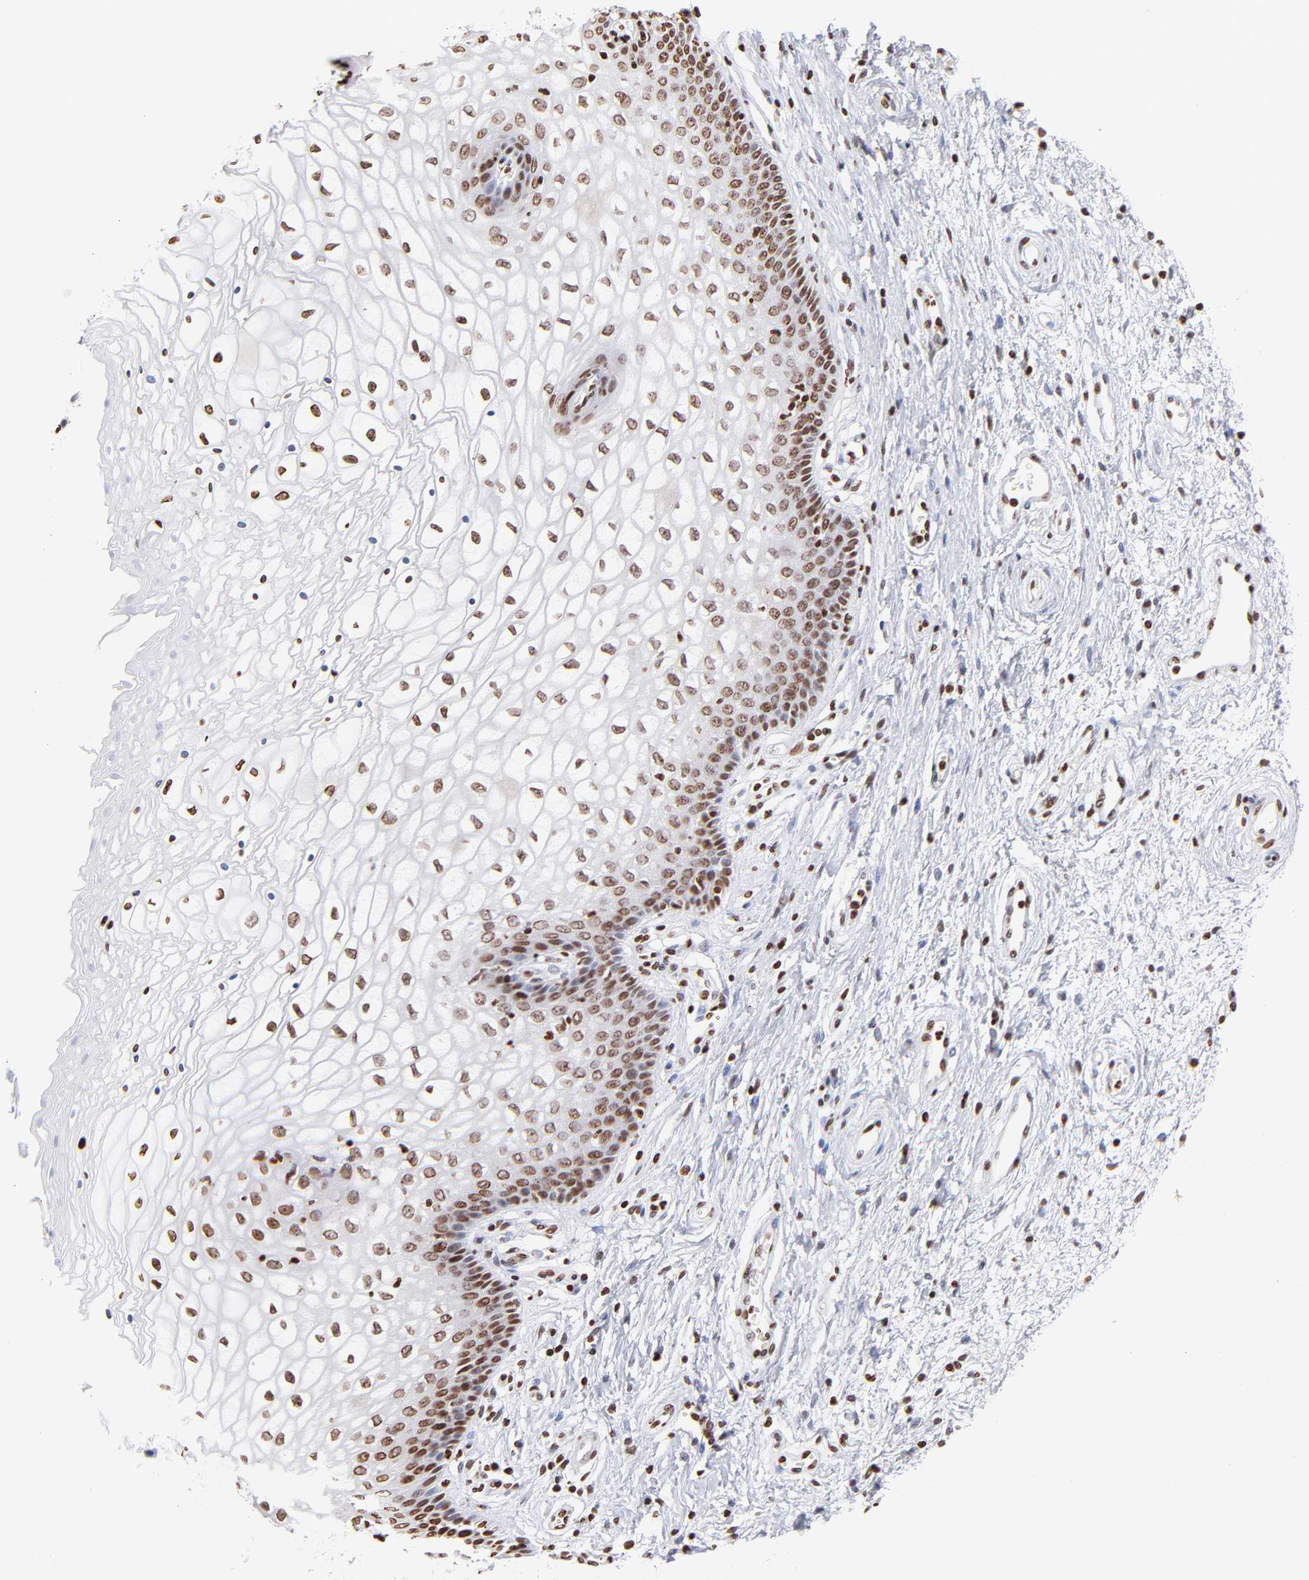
{"staining": {"intensity": "moderate", "quantity": ">75%", "location": "nuclear"}, "tissue": "vagina", "cell_type": "Squamous epithelial cells", "image_type": "normal", "snomed": [{"axis": "morphology", "description": "Normal tissue, NOS"}, {"axis": "topography", "description": "Vagina"}], "caption": "Immunohistochemistry (IHC) (DAB) staining of normal human vagina displays moderate nuclear protein positivity in about >75% of squamous epithelial cells. Nuclei are stained in blue.", "gene": "RTL4", "patient": {"sex": "female", "age": 34}}